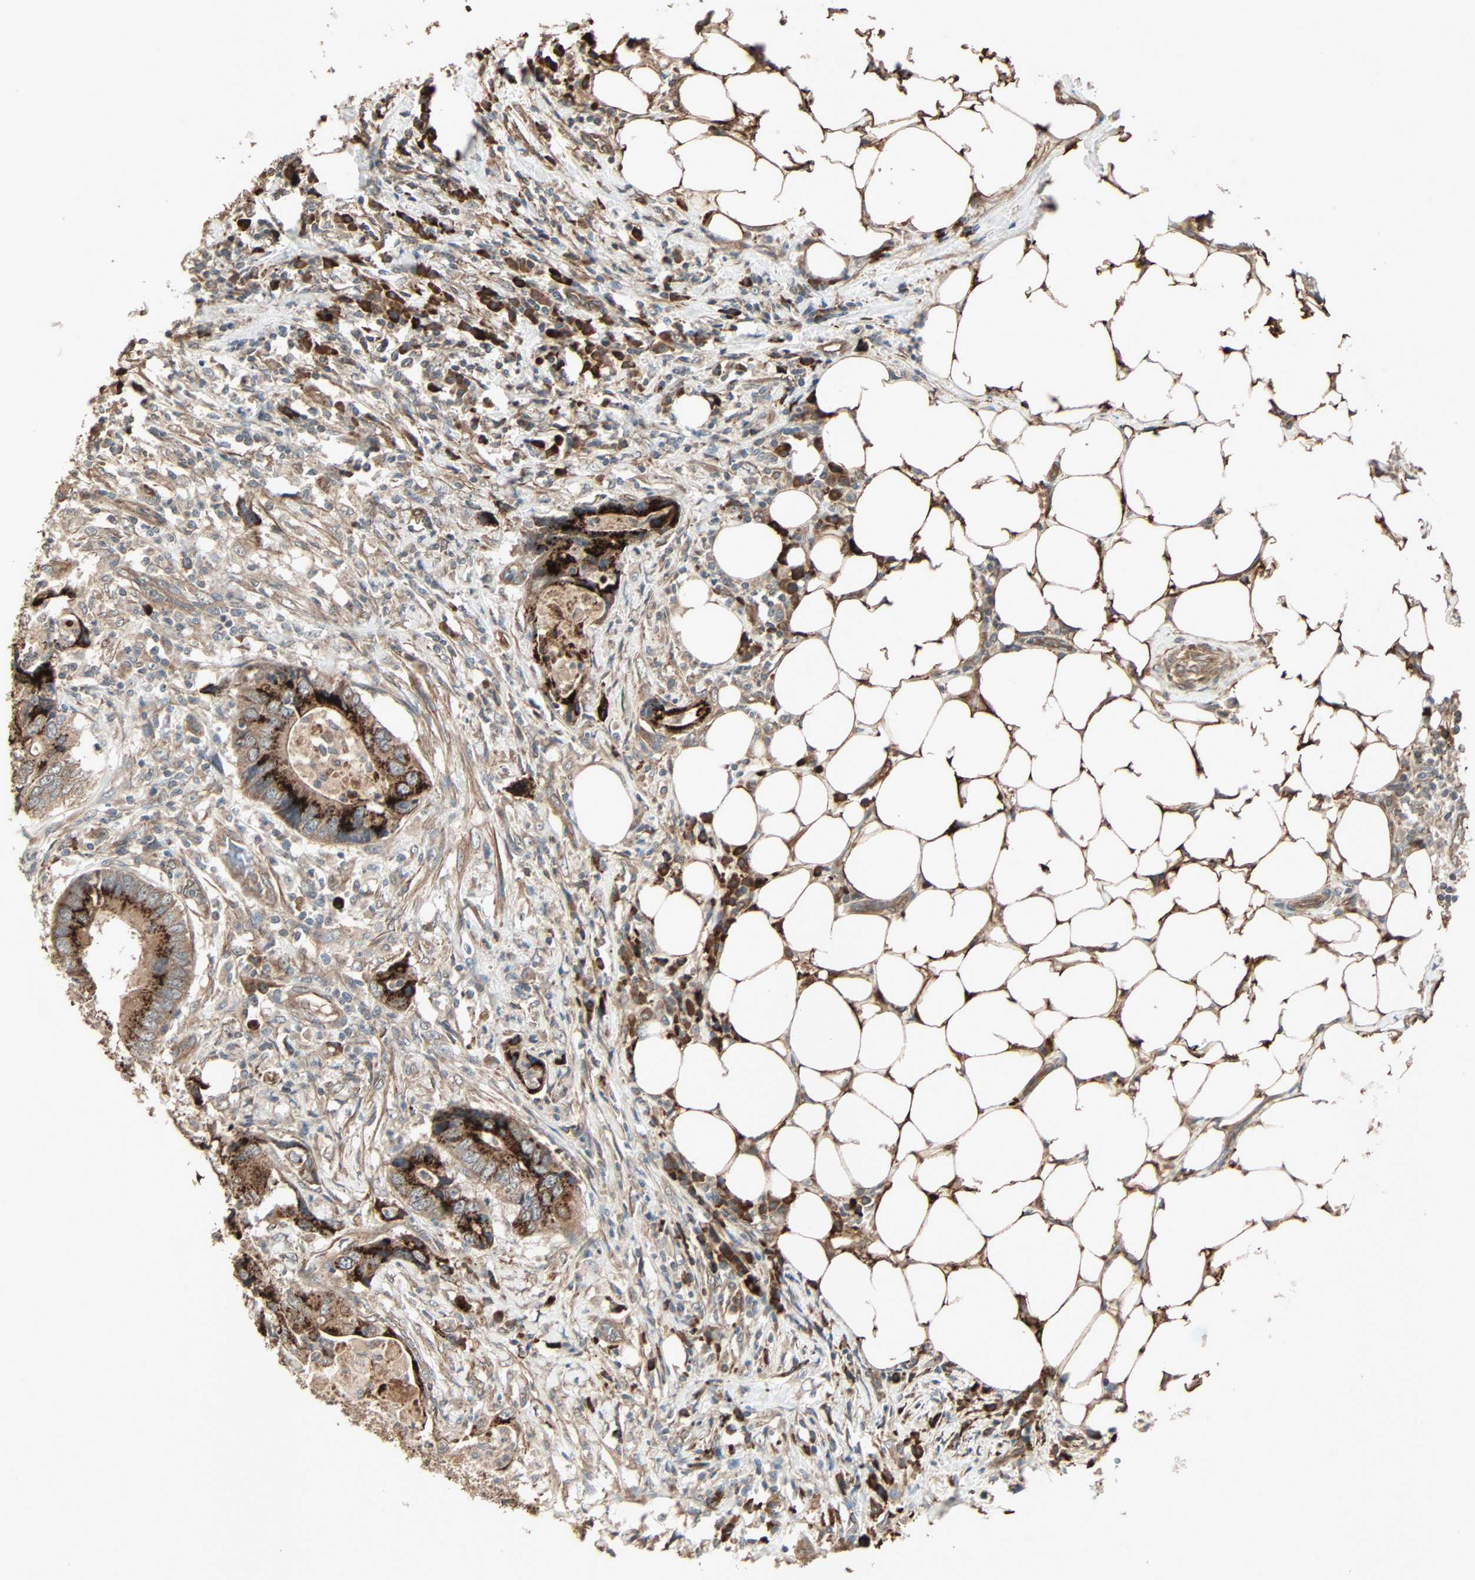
{"staining": {"intensity": "strong", "quantity": ">75%", "location": "cytoplasmic/membranous"}, "tissue": "colorectal cancer", "cell_type": "Tumor cells", "image_type": "cancer", "snomed": [{"axis": "morphology", "description": "Adenocarcinoma, NOS"}, {"axis": "topography", "description": "Colon"}], "caption": "The photomicrograph reveals a brown stain indicating the presence of a protein in the cytoplasmic/membranous of tumor cells in colorectal cancer (adenocarcinoma). Nuclei are stained in blue.", "gene": "GALNT3", "patient": {"sex": "male", "age": 71}}